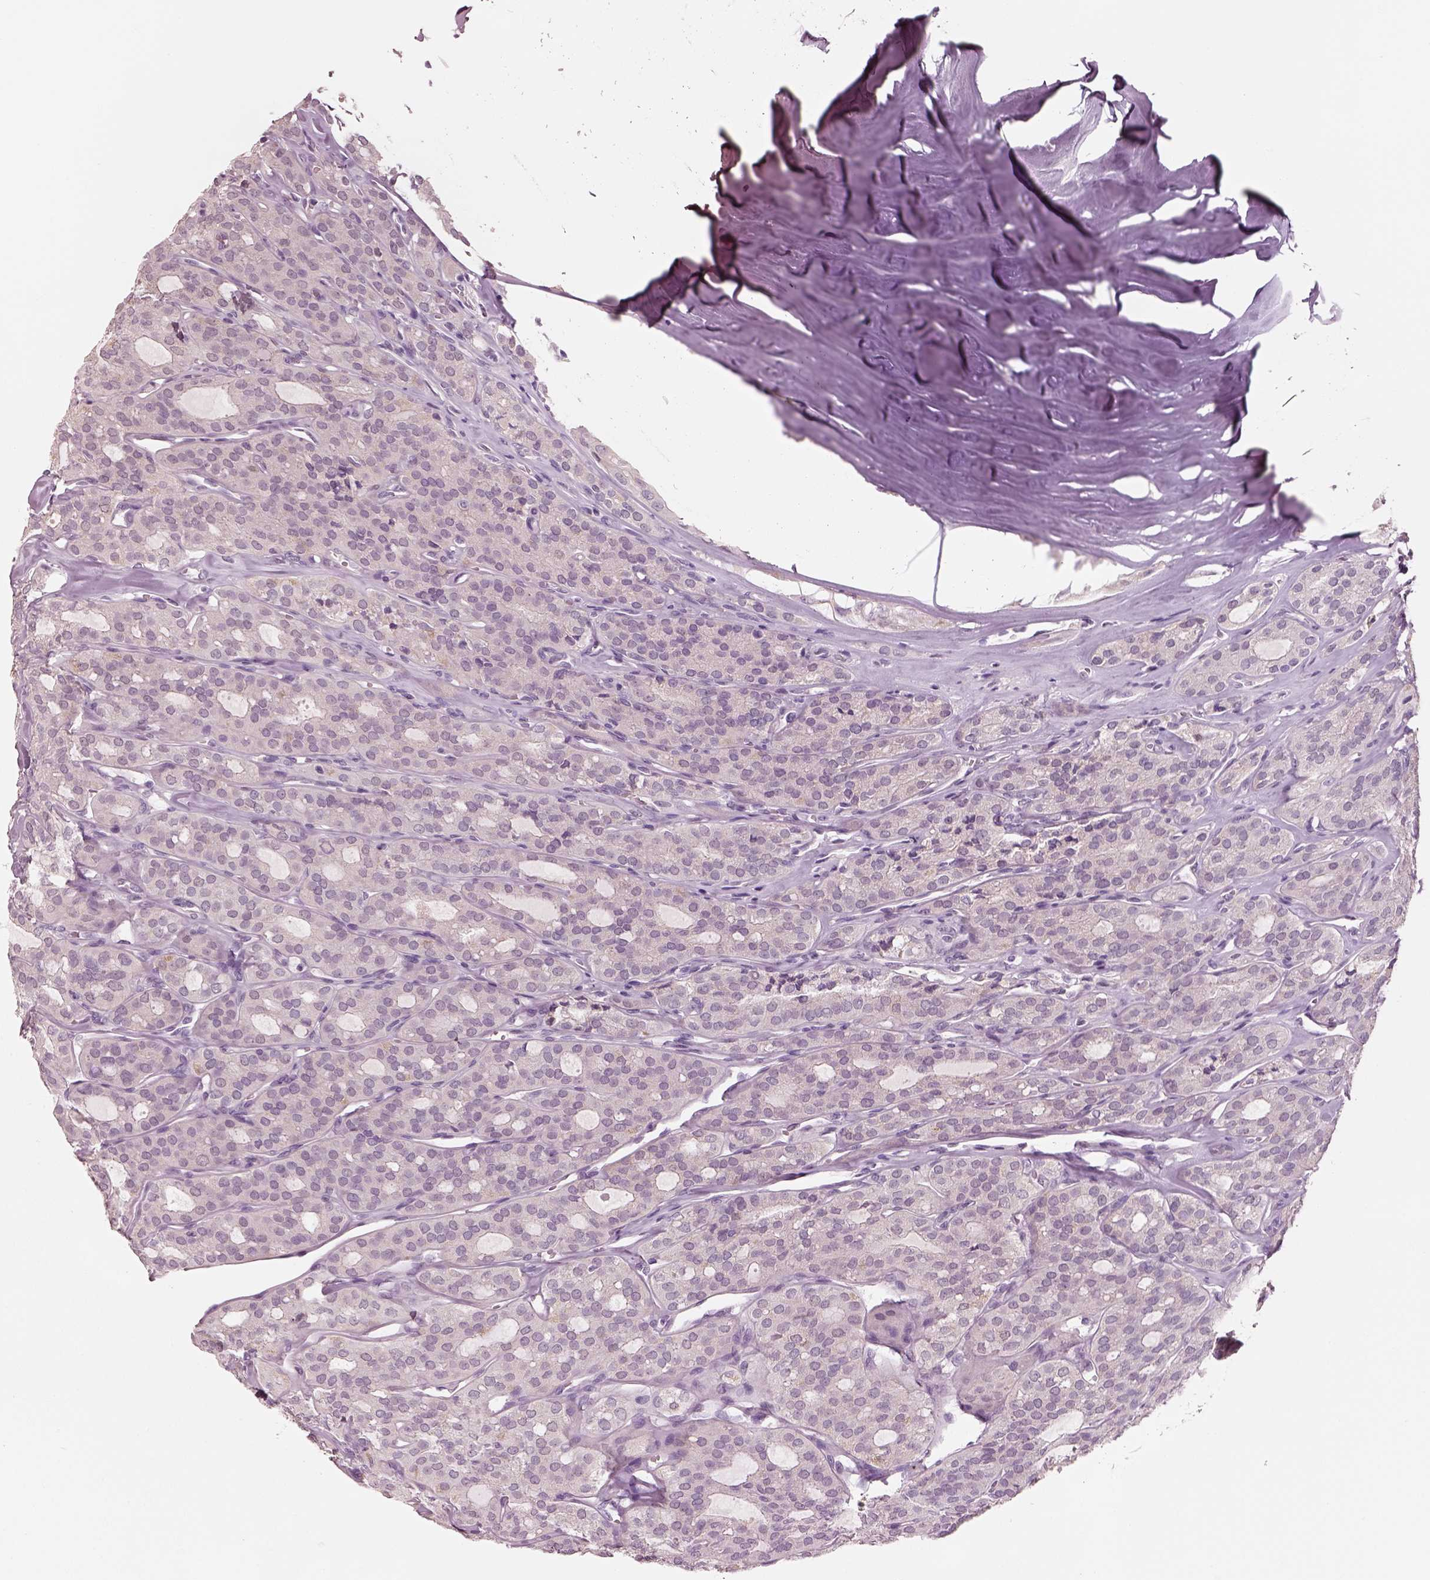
{"staining": {"intensity": "weak", "quantity": "<25%", "location": "cytoplasmic/membranous"}, "tissue": "thyroid cancer", "cell_type": "Tumor cells", "image_type": "cancer", "snomed": [{"axis": "morphology", "description": "Follicular adenoma carcinoma, NOS"}, {"axis": "topography", "description": "Thyroid gland"}], "caption": "This is a histopathology image of immunohistochemistry staining of thyroid follicular adenoma carcinoma, which shows no positivity in tumor cells. Brightfield microscopy of immunohistochemistry (IHC) stained with DAB (brown) and hematoxylin (blue), captured at high magnification.", "gene": "ELSPBP1", "patient": {"sex": "male", "age": 75}}